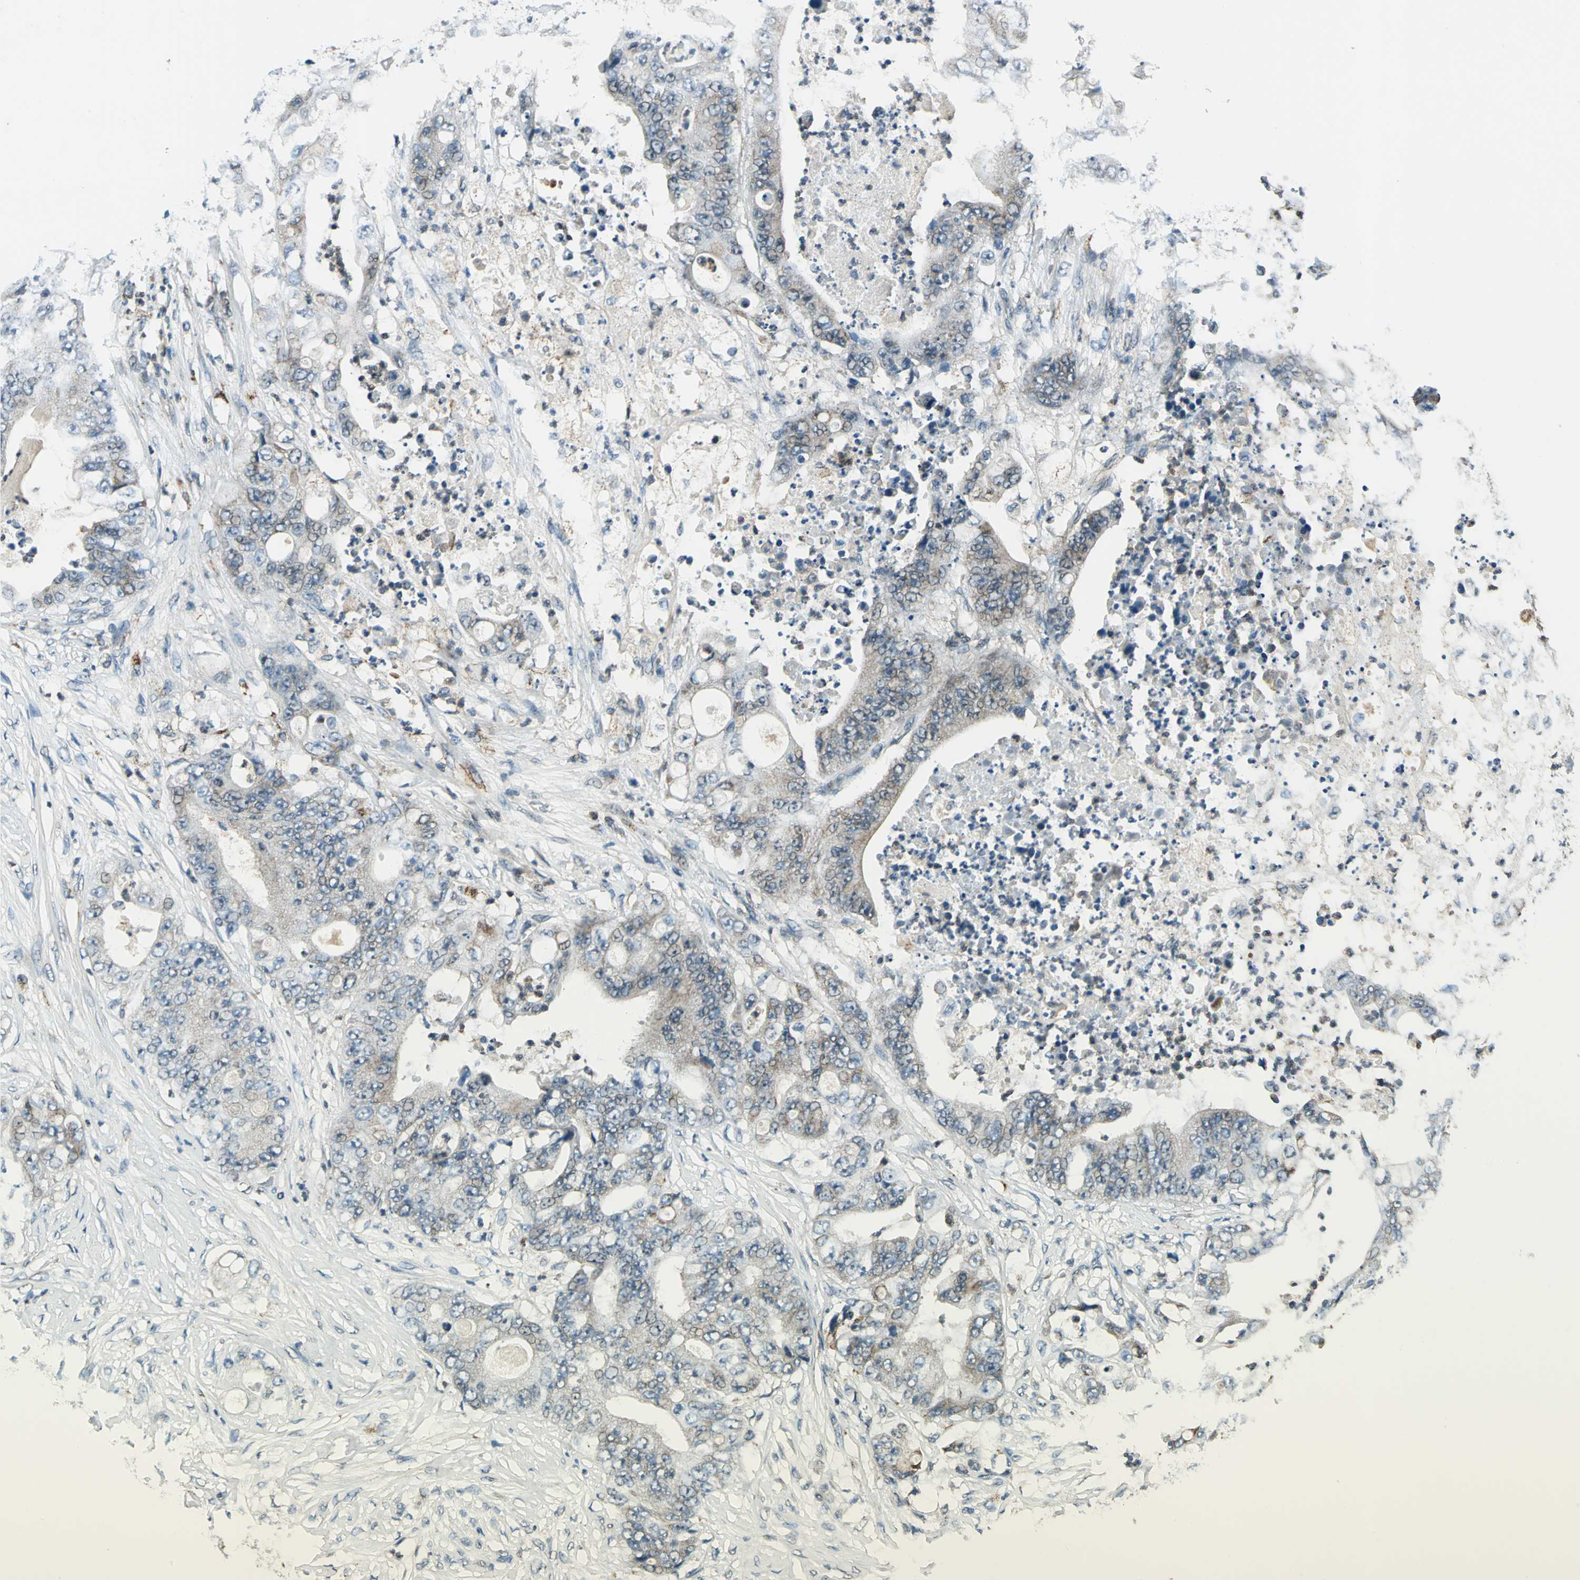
{"staining": {"intensity": "moderate", "quantity": ">75%", "location": "cytoplasmic/membranous"}, "tissue": "stomach cancer", "cell_type": "Tumor cells", "image_type": "cancer", "snomed": [{"axis": "morphology", "description": "Adenocarcinoma, NOS"}, {"axis": "topography", "description": "Stomach"}], "caption": "Stomach adenocarcinoma stained with a brown dye reveals moderate cytoplasmic/membranous positive positivity in about >75% of tumor cells.", "gene": "NUDT2", "patient": {"sex": "female", "age": 73}}